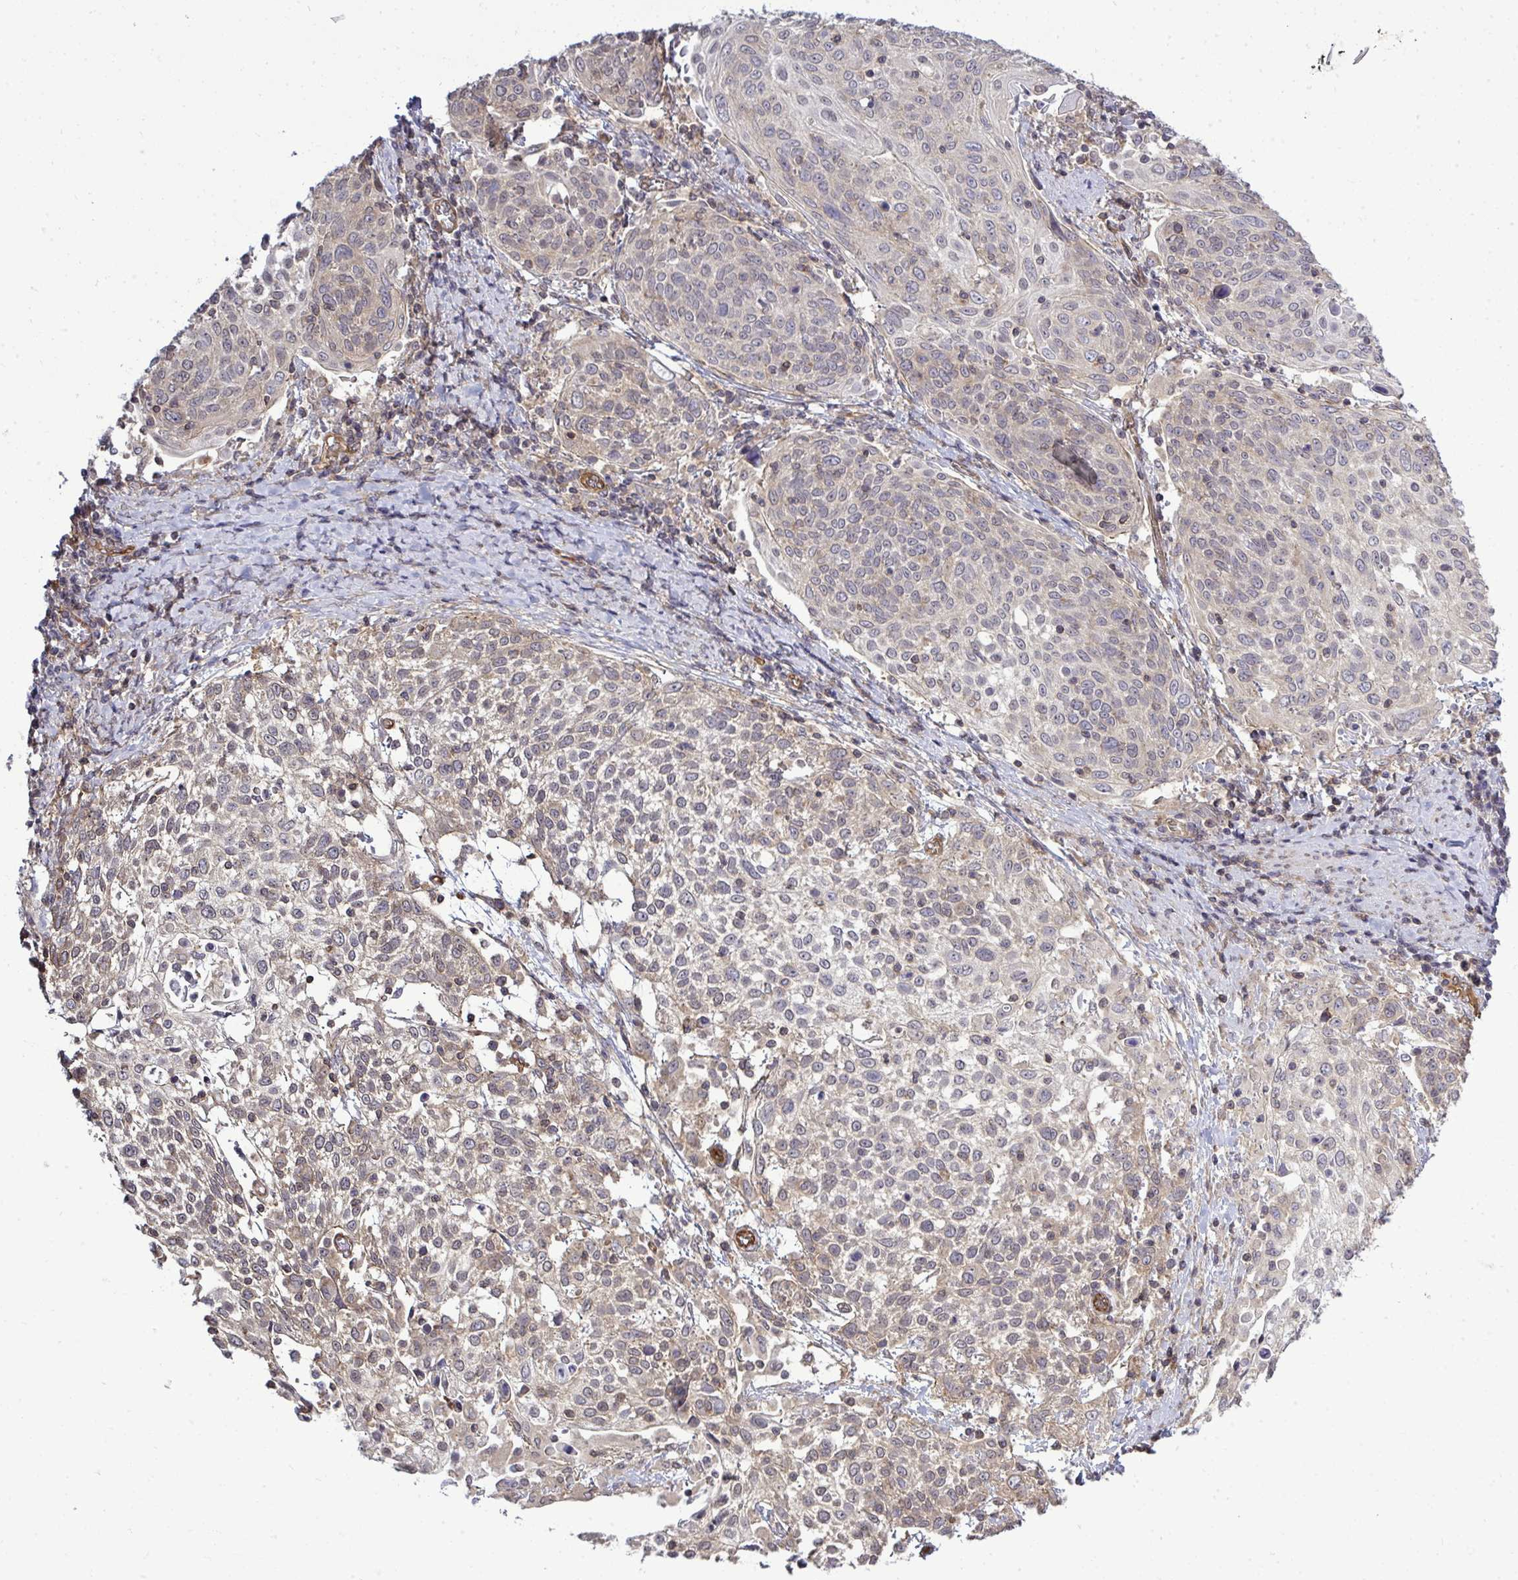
{"staining": {"intensity": "weak", "quantity": "25%-75%", "location": "cytoplasmic/membranous"}, "tissue": "cervical cancer", "cell_type": "Tumor cells", "image_type": "cancer", "snomed": [{"axis": "morphology", "description": "Squamous cell carcinoma, NOS"}, {"axis": "topography", "description": "Cervix"}], "caption": "Immunohistochemistry (IHC) micrograph of cervical cancer stained for a protein (brown), which reveals low levels of weak cytoplasmic/membranous positivity in approximately 25%-75% of tumor cells.", "gene": "FUT10", "patient": {"sex": "female", "age": 61}}